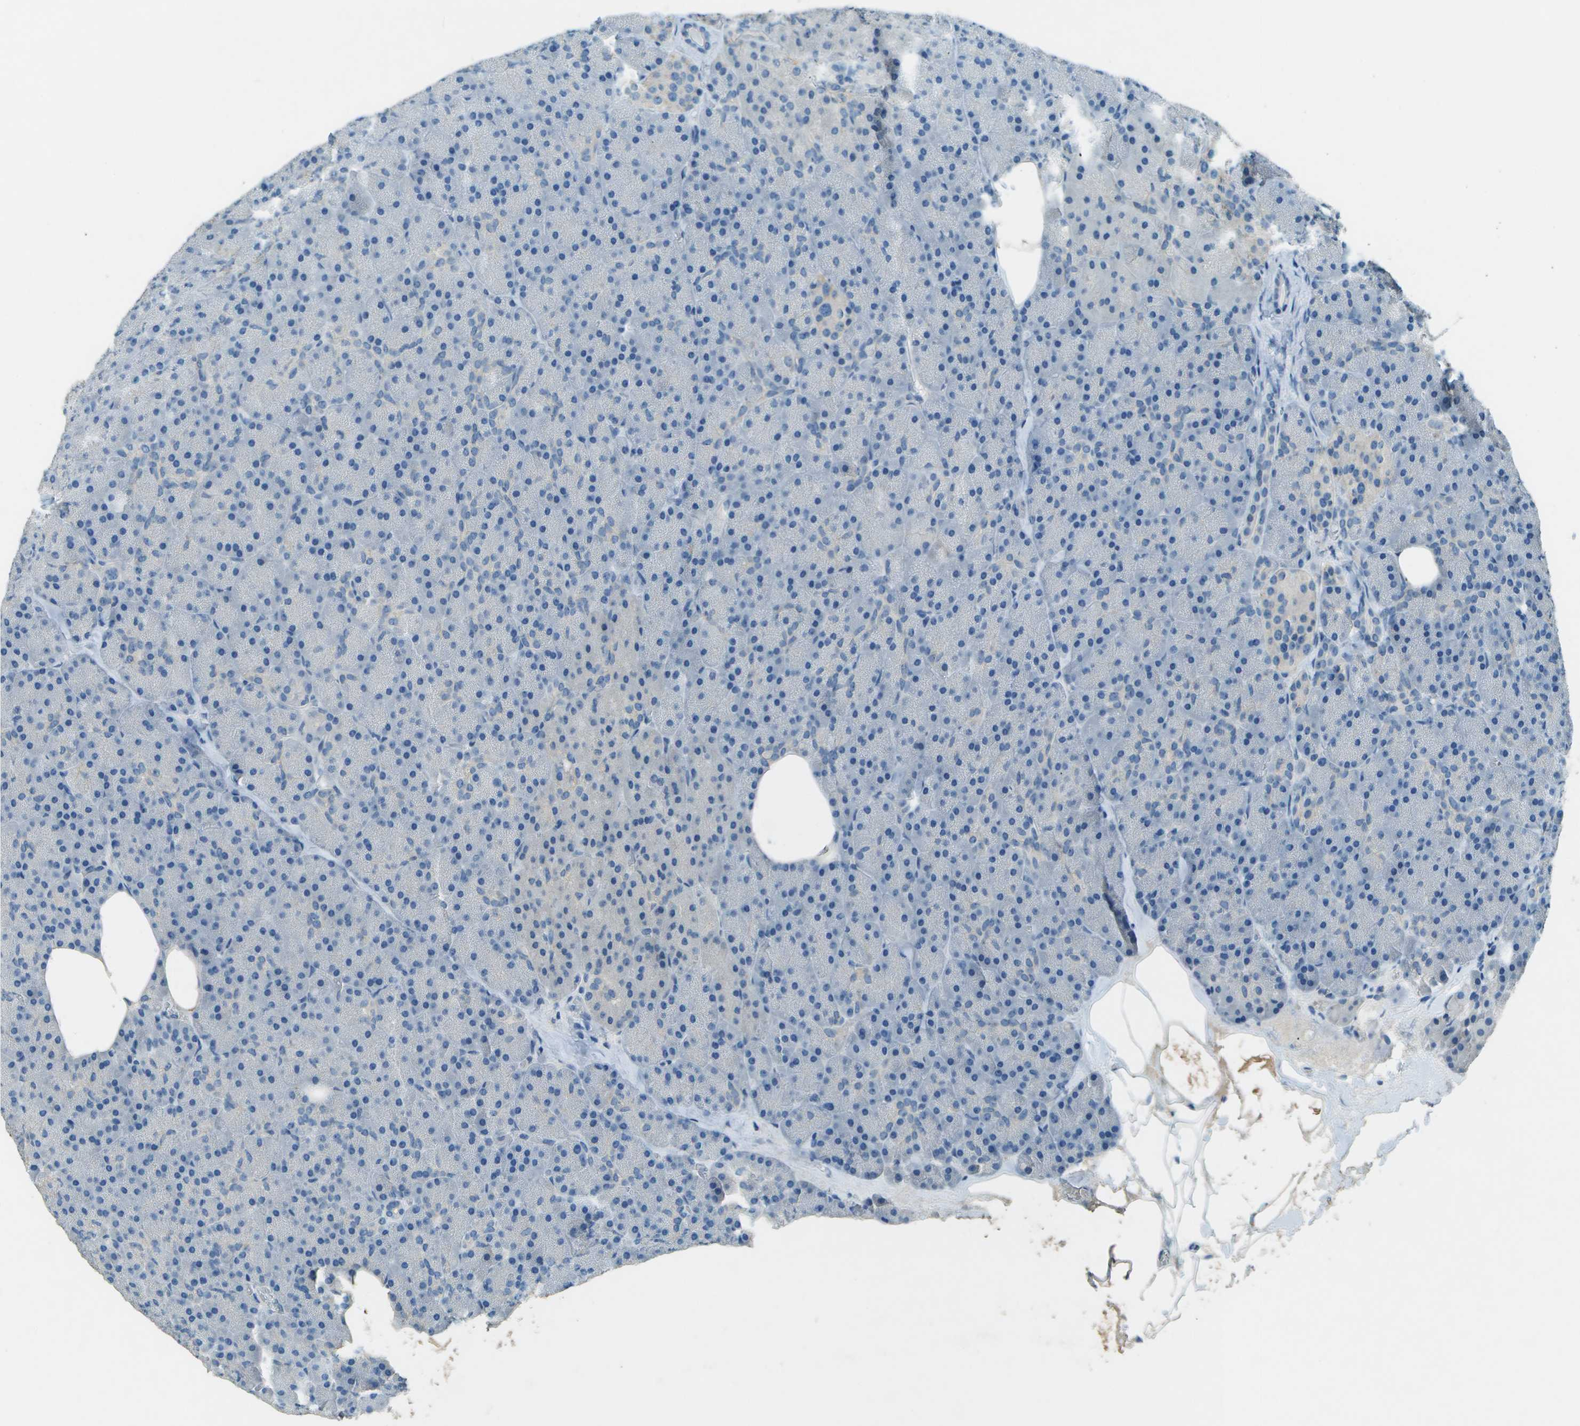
{"staining": {"intensity": "negative", "quantity": "none", "location": "none"}, "tissue": "pancreas", "cell_type": "Exocrine glandular cells", "image_type": "normal", "snomed": [{"axis": "morphology", "description": "Normal tissue, NOS"}, {"axis": "topography", "description": "Pancreas"}], "caption": "An IHC histopathology image of benign pancreas is shown. There is no staining in exocrine glandular cells of pancreas. (Brightfield microscopy of DAB (3,3'-diaminobenzidine) immunohistochemistry (IHC) at high magnification).", "gene": "LGI2", "patient": {"sex": "female", "age": 35}}